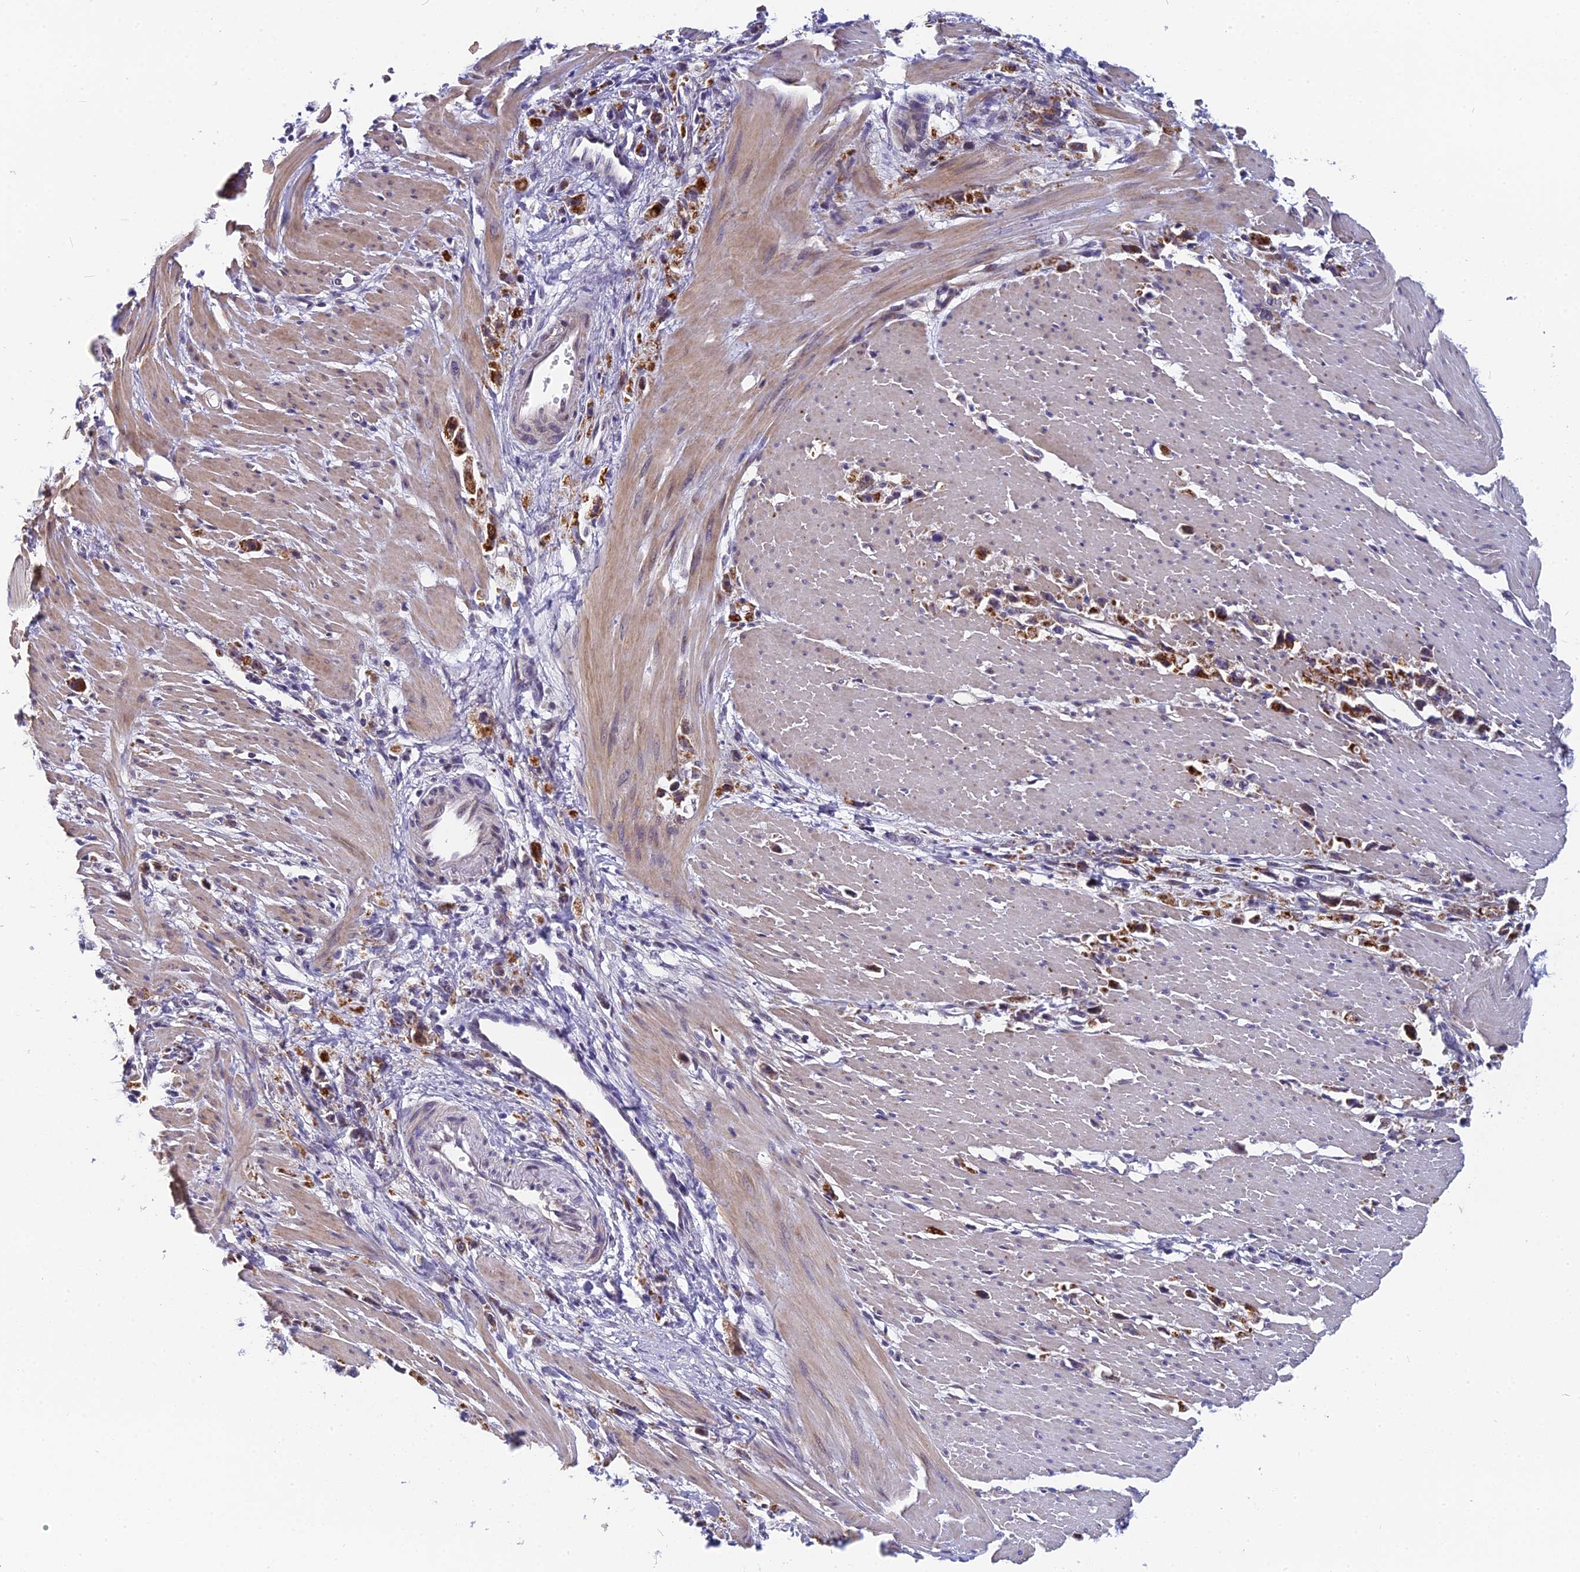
{"staining": {"intensity": "strong", "quantity": "25%-75%", "location": "cytoplasmic/membranous"}, "tissue": "stomach cancer", "cell_type": "Tumor cells", "image_type": "cancer", "snomed": [{"axis": "morphology", "description": "Adenocarcinoma, NOS"}, {"axis": "topography", "description": "Stomach"}], "caption": "IHC histopathology image of human stomach cancer stained for a protein (brown), which shows high levels of strong cytoplasmic/membranous positivity in about 25%-75% of tumor cells.", "gene": "CMC1", "patient": {"sex": "female", "age": 59}}